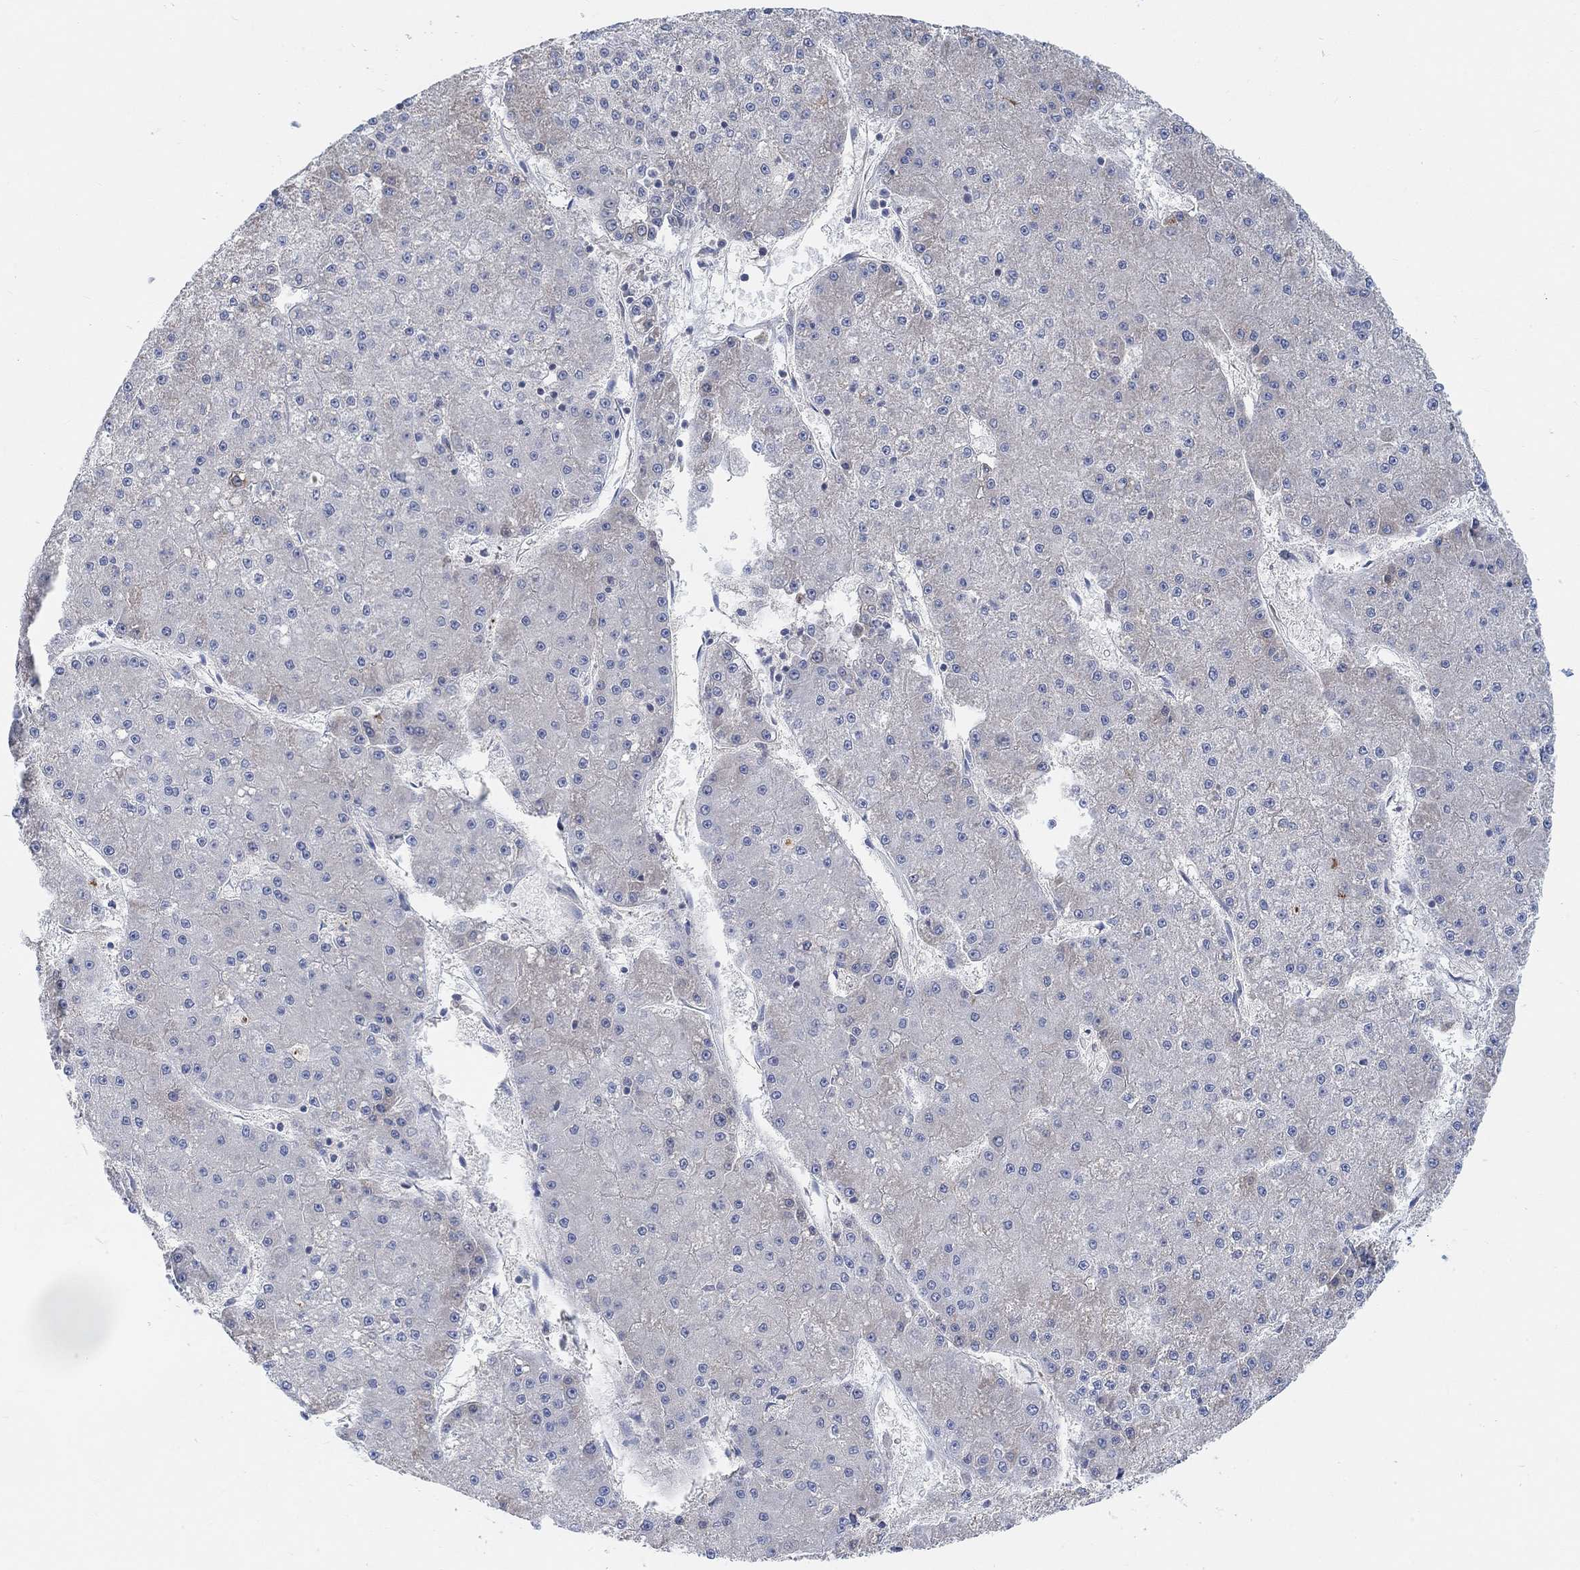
{"staining": {"intensity": "negative", "quantity": "none", "location": "none"}, "tissue": "liver cancer", "cell_type": "Tumor cells", "image_type": "cancer", "snomed": [{"axis": "morphology", "description": "Carcinoma, Hepatocellular, NOS"}, {"axis": "topography", "description": "Liver"}], "caption": "The micrograph shows no significant expression in tumor cells of liver hepatocellular carcinoma. The staining is performed using DAB (3,3'-diaminobenzidine) brown chromogen with nuclei counter-stained in using hematoxylin.", "gene": "HCRTR1", "patient": {"sex": "male", "age": 73}}